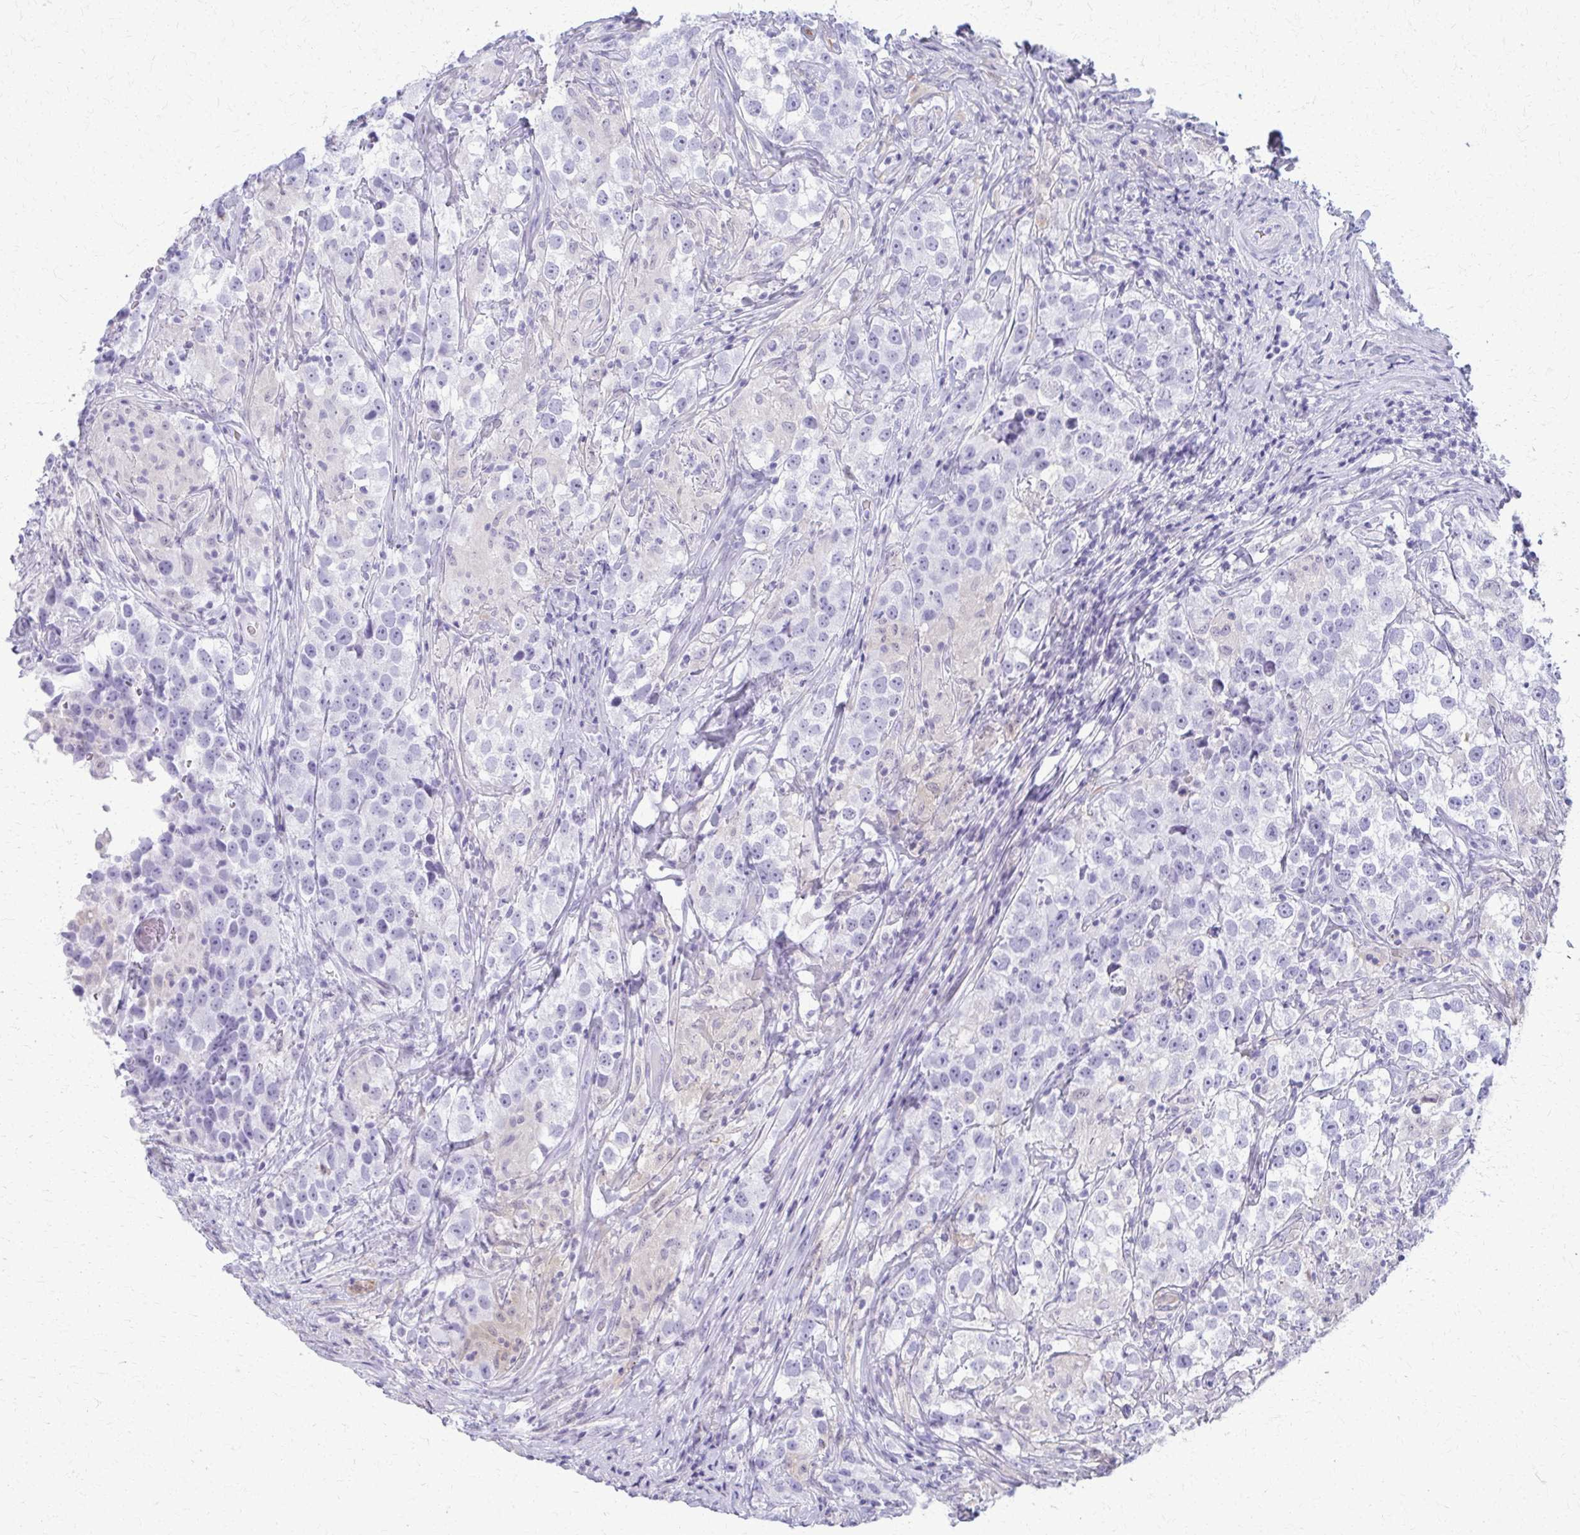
{"staining": {"intensity": "negative", "quantity": "none", "location": "none"}, "tissue": "testis cancer", "cell_type": "Tumor cells", "image_type": "cancer", "snomed": [{"axis": "morphology", "description": "Seminoma, NOS"}, {"axis": "topography", "description": "Testis"}], "caption": "This photomicrograph is of testis cancer (seminoma) stained with IHC to label a protein in brown with the nuclei are counter-stained blue. There is no positivity in tumor cells. (DAB IHC, high magnification).", "gene": "ACSM2B", "patient": {"sex": "male", "age": 46}}